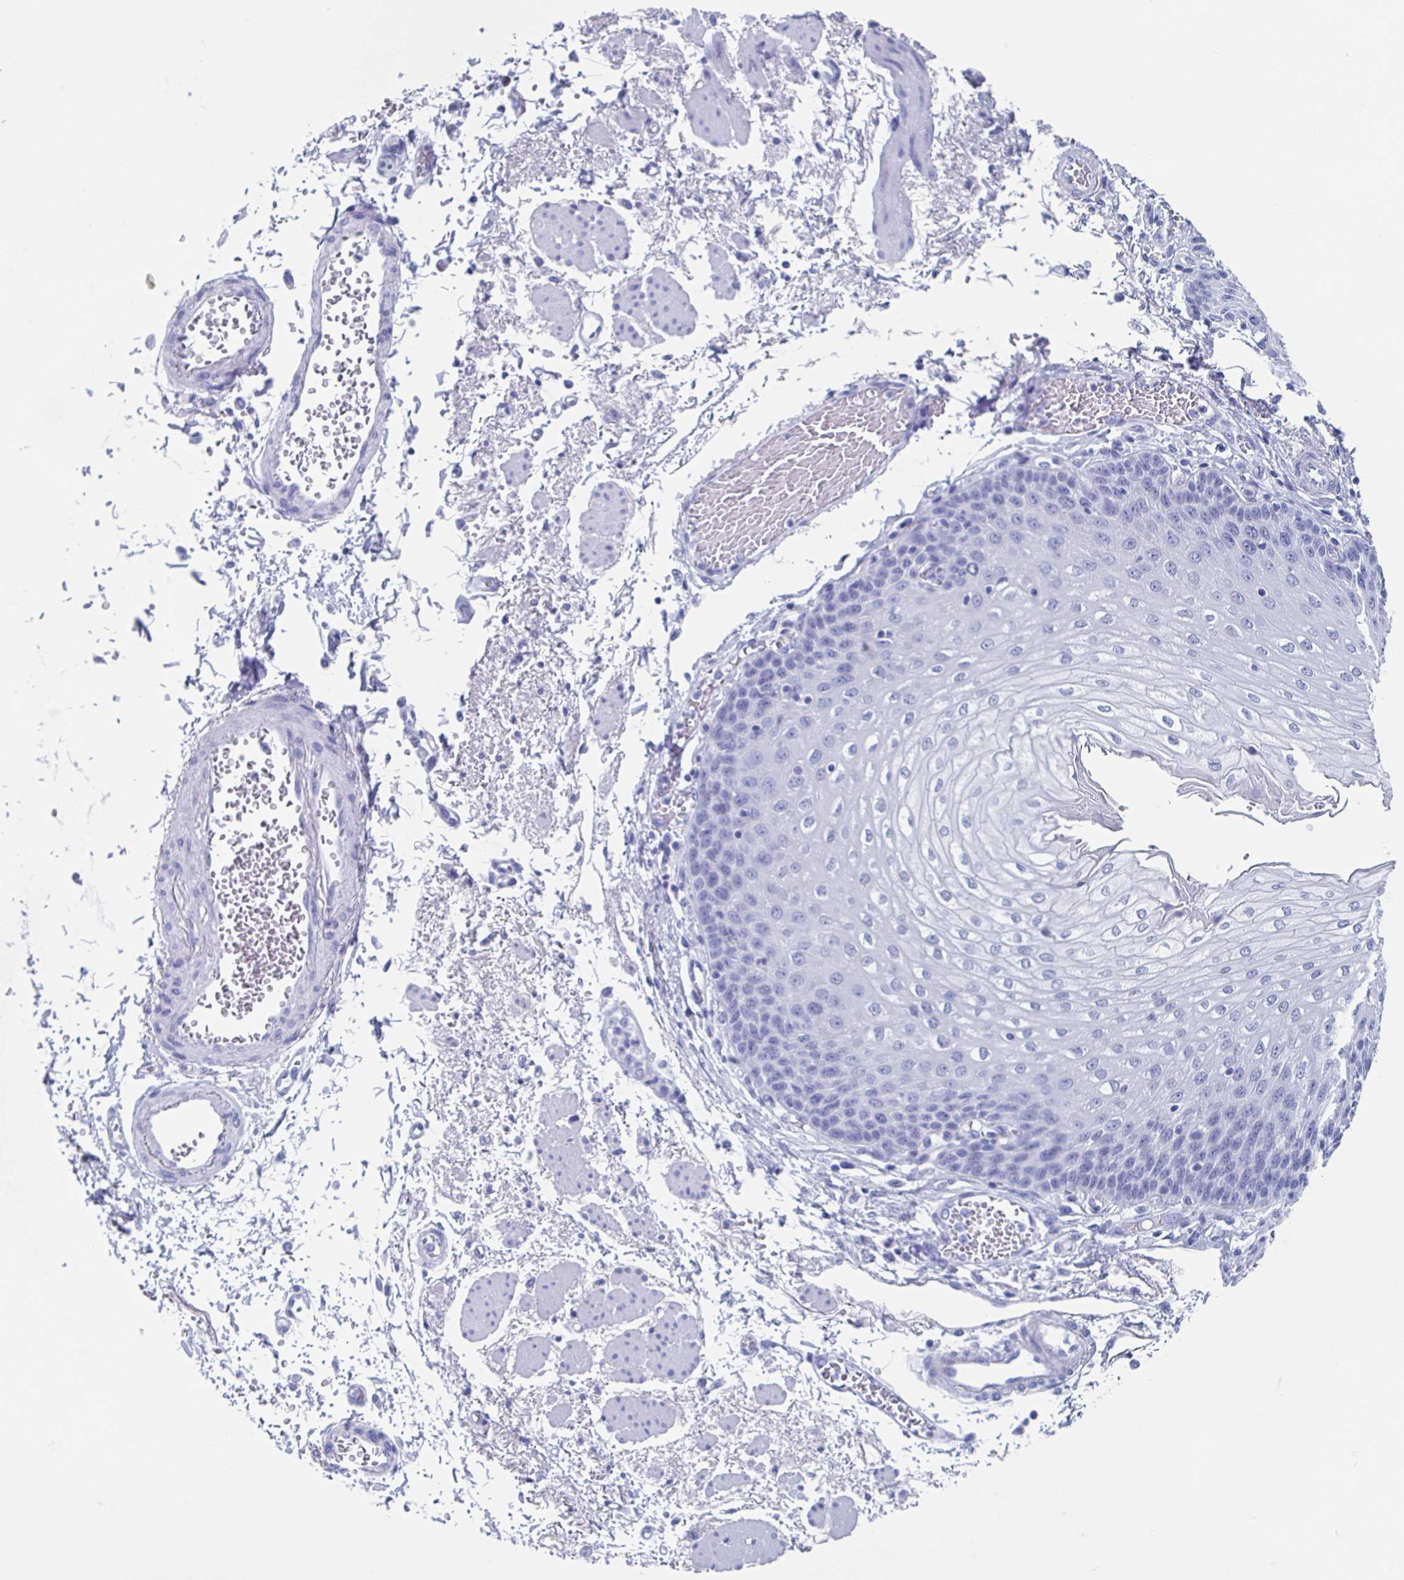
{"staining": {"intensity": "negative", "quantity": "none", "location": "none"}, "tissue": "esophagus", "cell_type": "Squamous epithelial cells", "image_type": "normal", "snomed": [{"axis": "morphology", "description": "Normal tissue, NOS"}, {"axis": "morphology", "description": "Adenocarcinoma, NOS"}, {"axis": "topography", "description": "Esophagus"}], "caption": "High magnification brightfield microscopy of normal esophagus stained with DAB (brown) and counterstained with hematoxylin (blue): squamous epithelial cells show no significant staining.", "gene": "HDGFL1", "patient": {"sex": "male", "age": 81}}